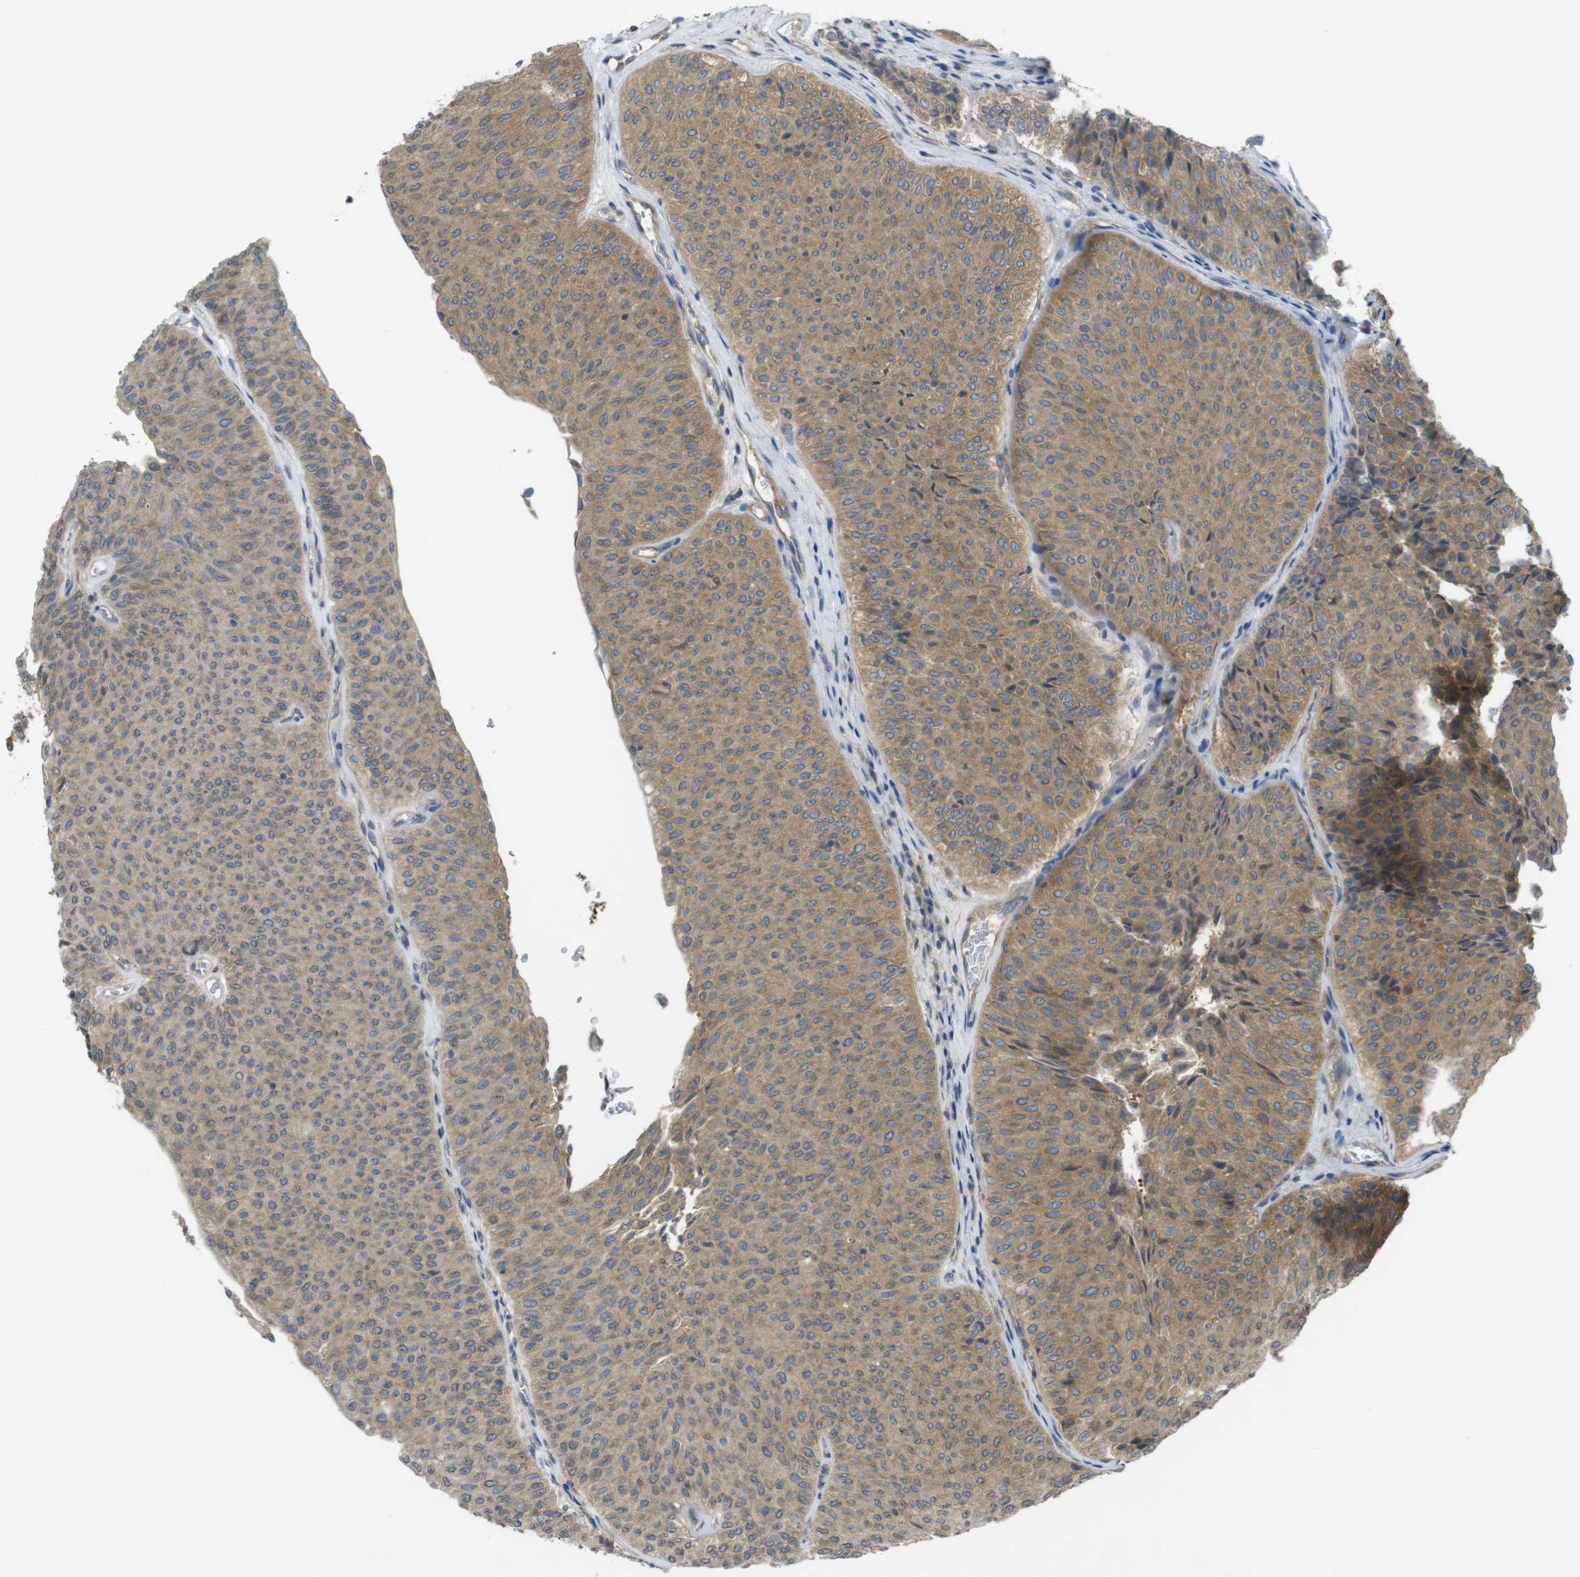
{"staining": {"intensity": "moderate", "quantity": ">75%", "location": "cytoplasmic/membranous"}, "tissue": "urothelial cancer", "cell_type": "Tumor cells", "image_type": "cancer", "snomed": [{"axis": "morphology", "description": "Urothelial carcinoma, Low grade"}, {"axis": "topography", "description": "Urinary bladder"}], "caption": "IHC photomicrograph of neoplastic tissue: human urothelial cancer stained using IHC reveals medium levels of moderate protein expression localized specifically in the cytoplasmic/membranous of tumor cells, appearing as a cytoplasmic/membranous brown color.", "gene": "KIF5B", "patient": {"sex": "male", "age": 78}}